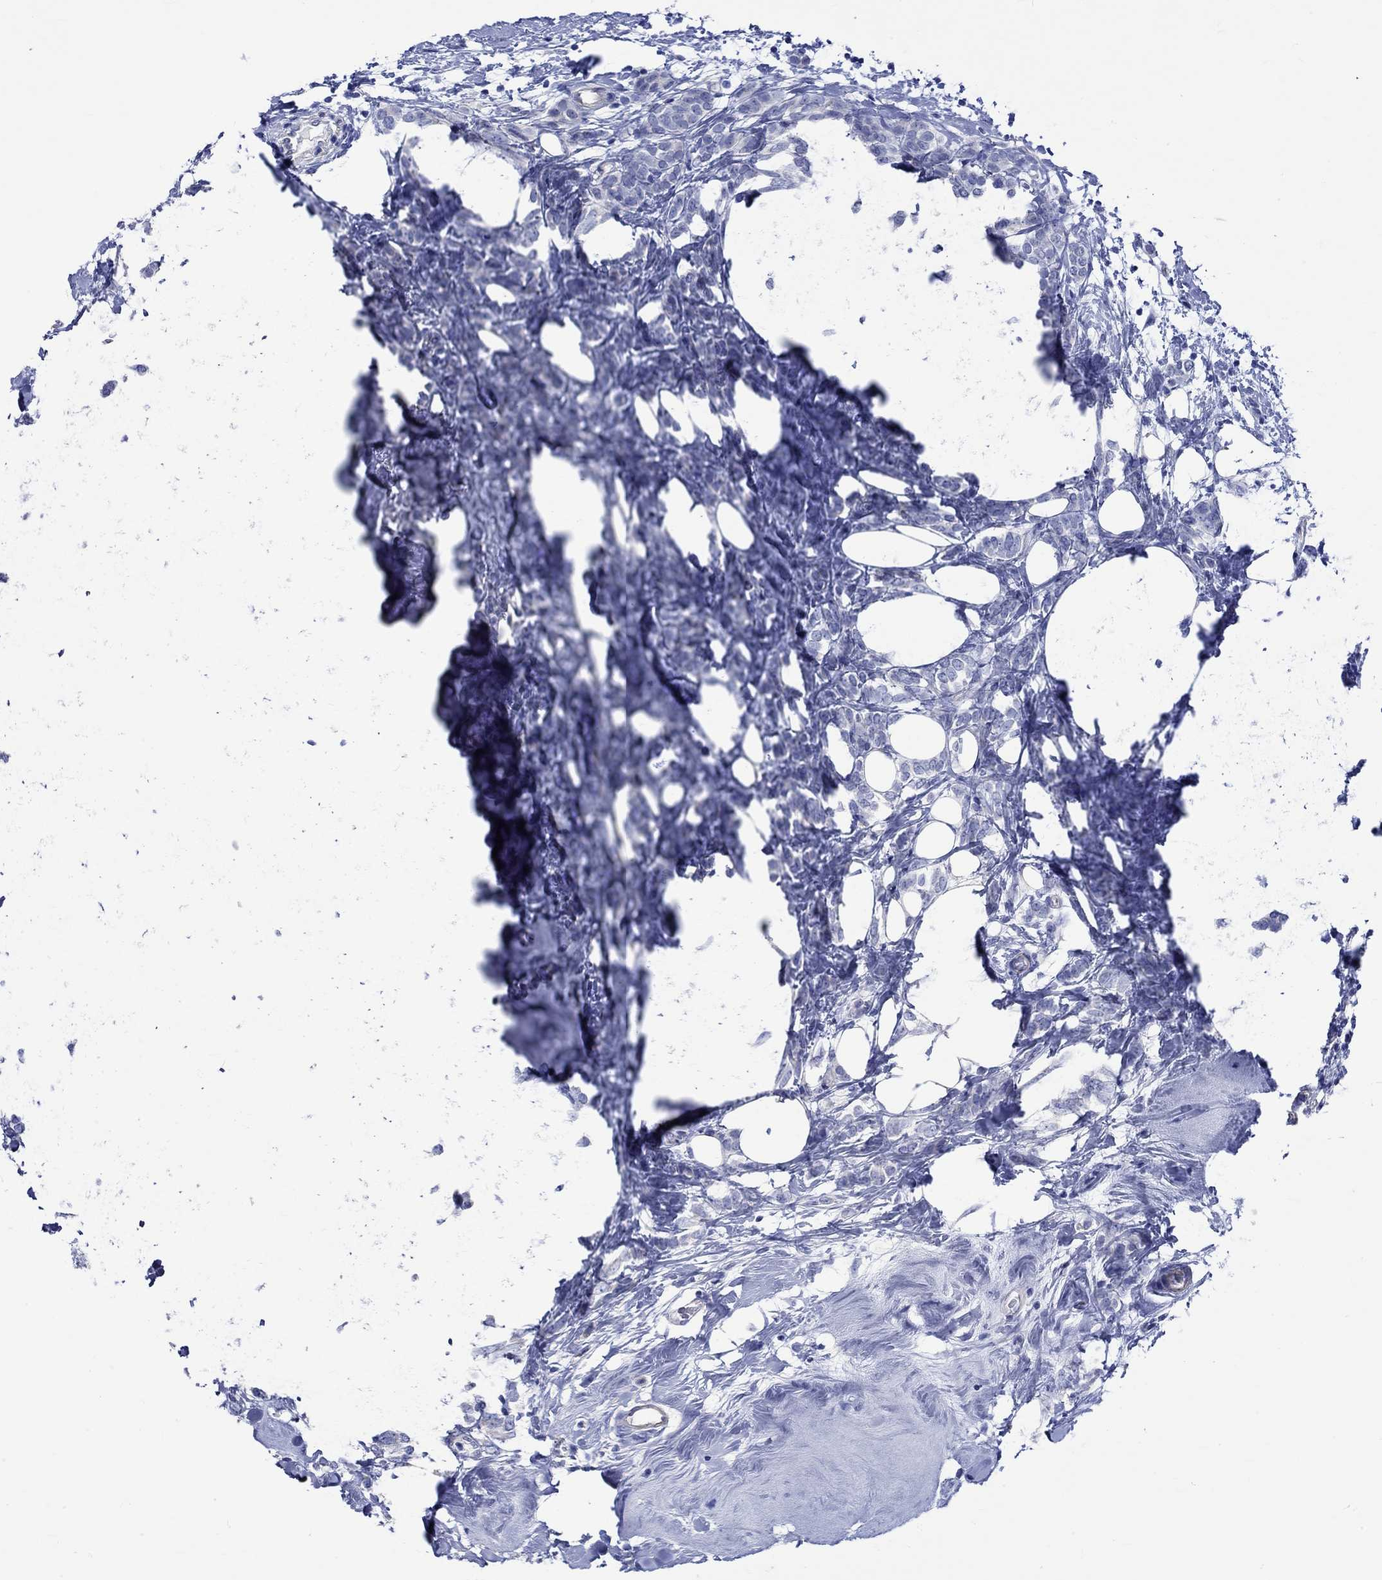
{"staining": {"intensity": "negative", "quantity": "none", "location": "none"}, "tissue": "breast cancer", "cell_type": "Tumor cells", "image_type": "cancer", "snomed": [{"axis": "morphology", "description": "Lobular carcinoma"}, {"axis": "topography", "description": "Breast"}], "caption": "The photomicrograph exhibits no significant positivity in tumor cells of breast cancer.", "gene": "HARBI1", "patient": {"sex": "female", "age": 49}}